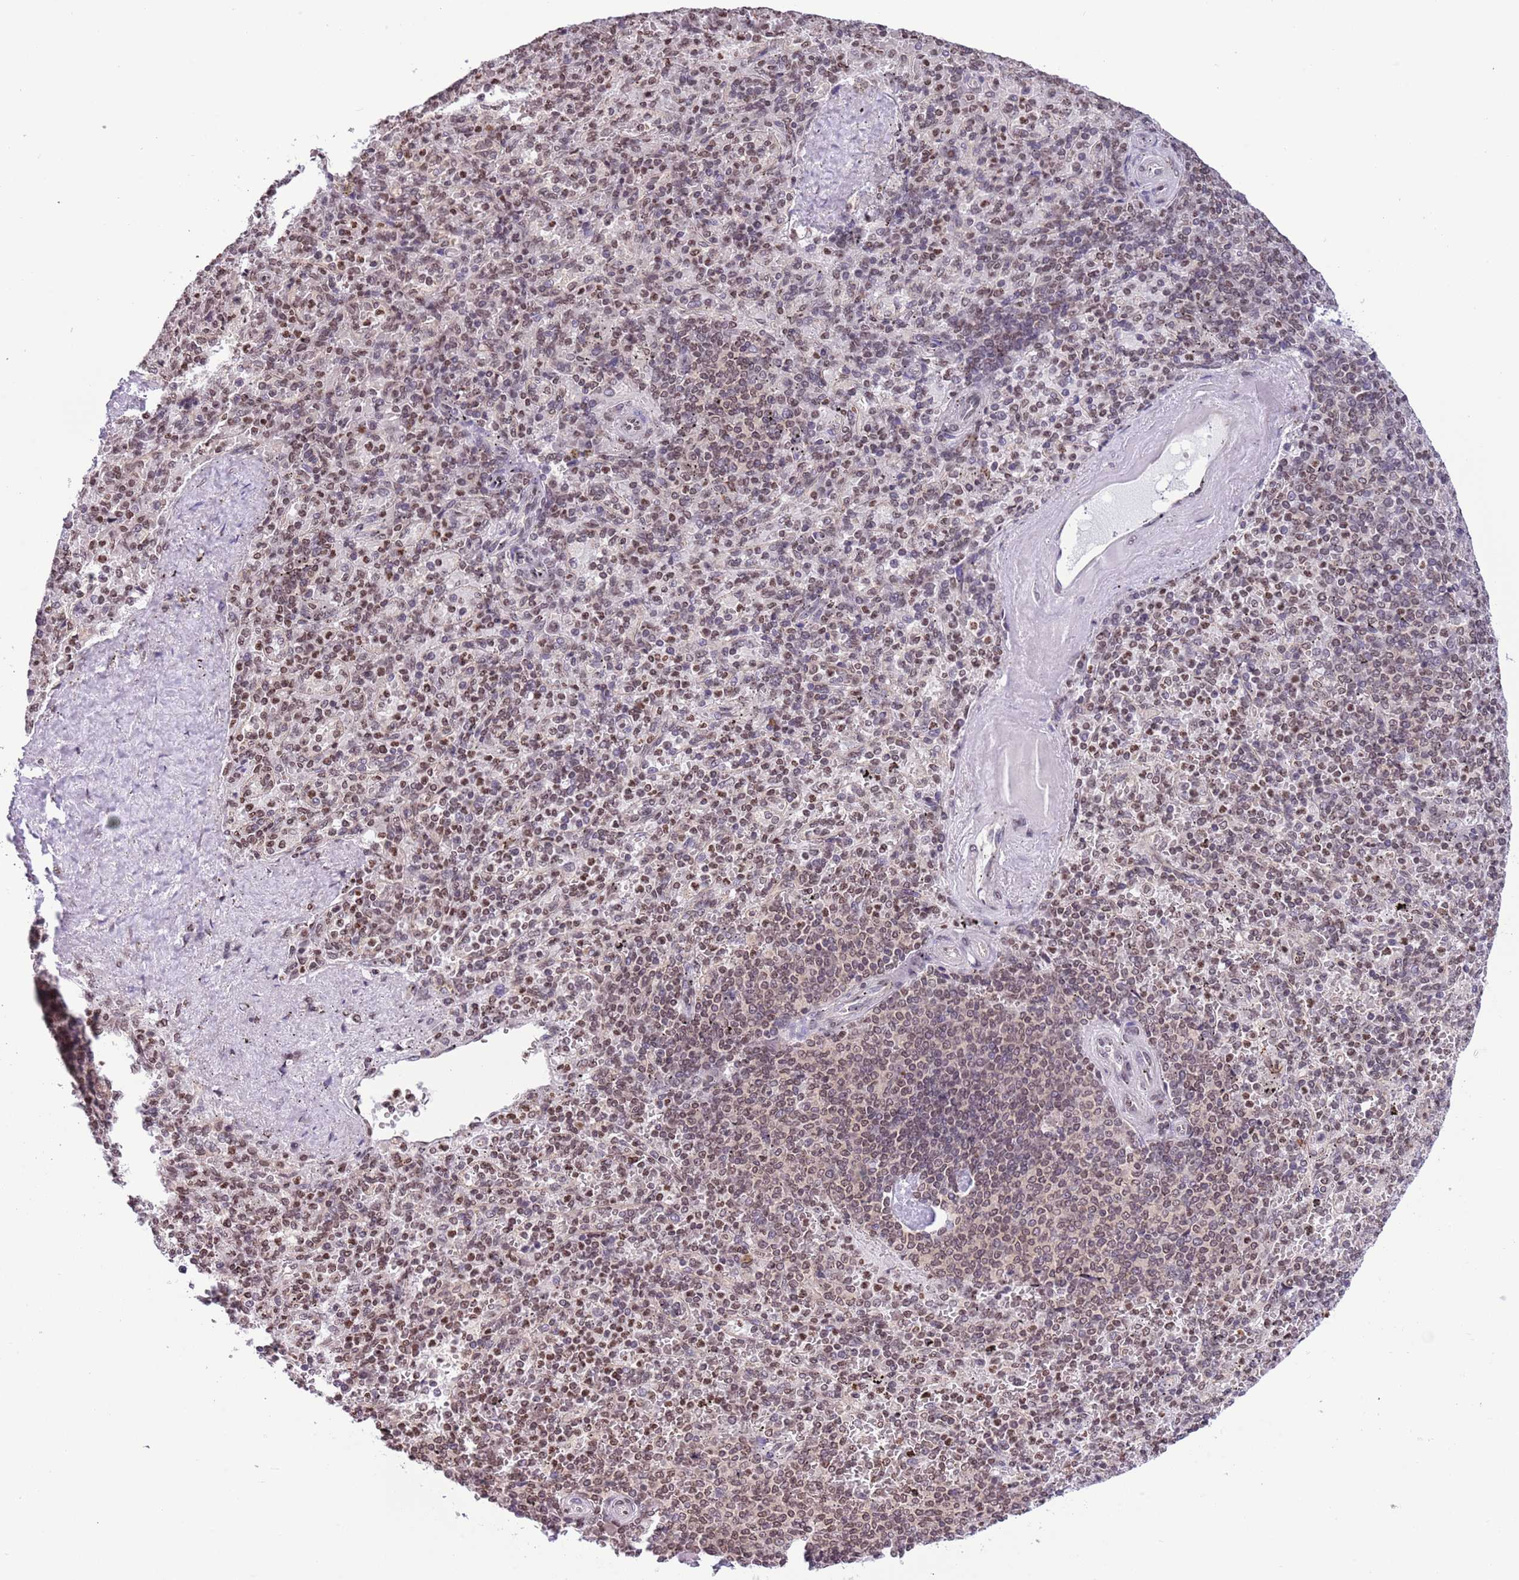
{"staining": {"intensity": "weak", "quantity": ">75%", "location": "nuclear"}, "tissue": "spleen", "cell_type": "Cells in red pulp", "image_type": "normal", "snomed": [{"axis": "morphology", "description": "Normal tissue, NOS"}, {"axis": "topography", "description": "Spleen"}], "caption": "Immunohistochemistry (IHC) of normal human spleen demonstrates low levels of weak nuclear expression in approximately >75% of cells in red pulp. (DAB IHC, brown staining for protein, blue staining for nuclei).", "gene": "NRIP1", "patient": {"sex": "male", "age": 82}}